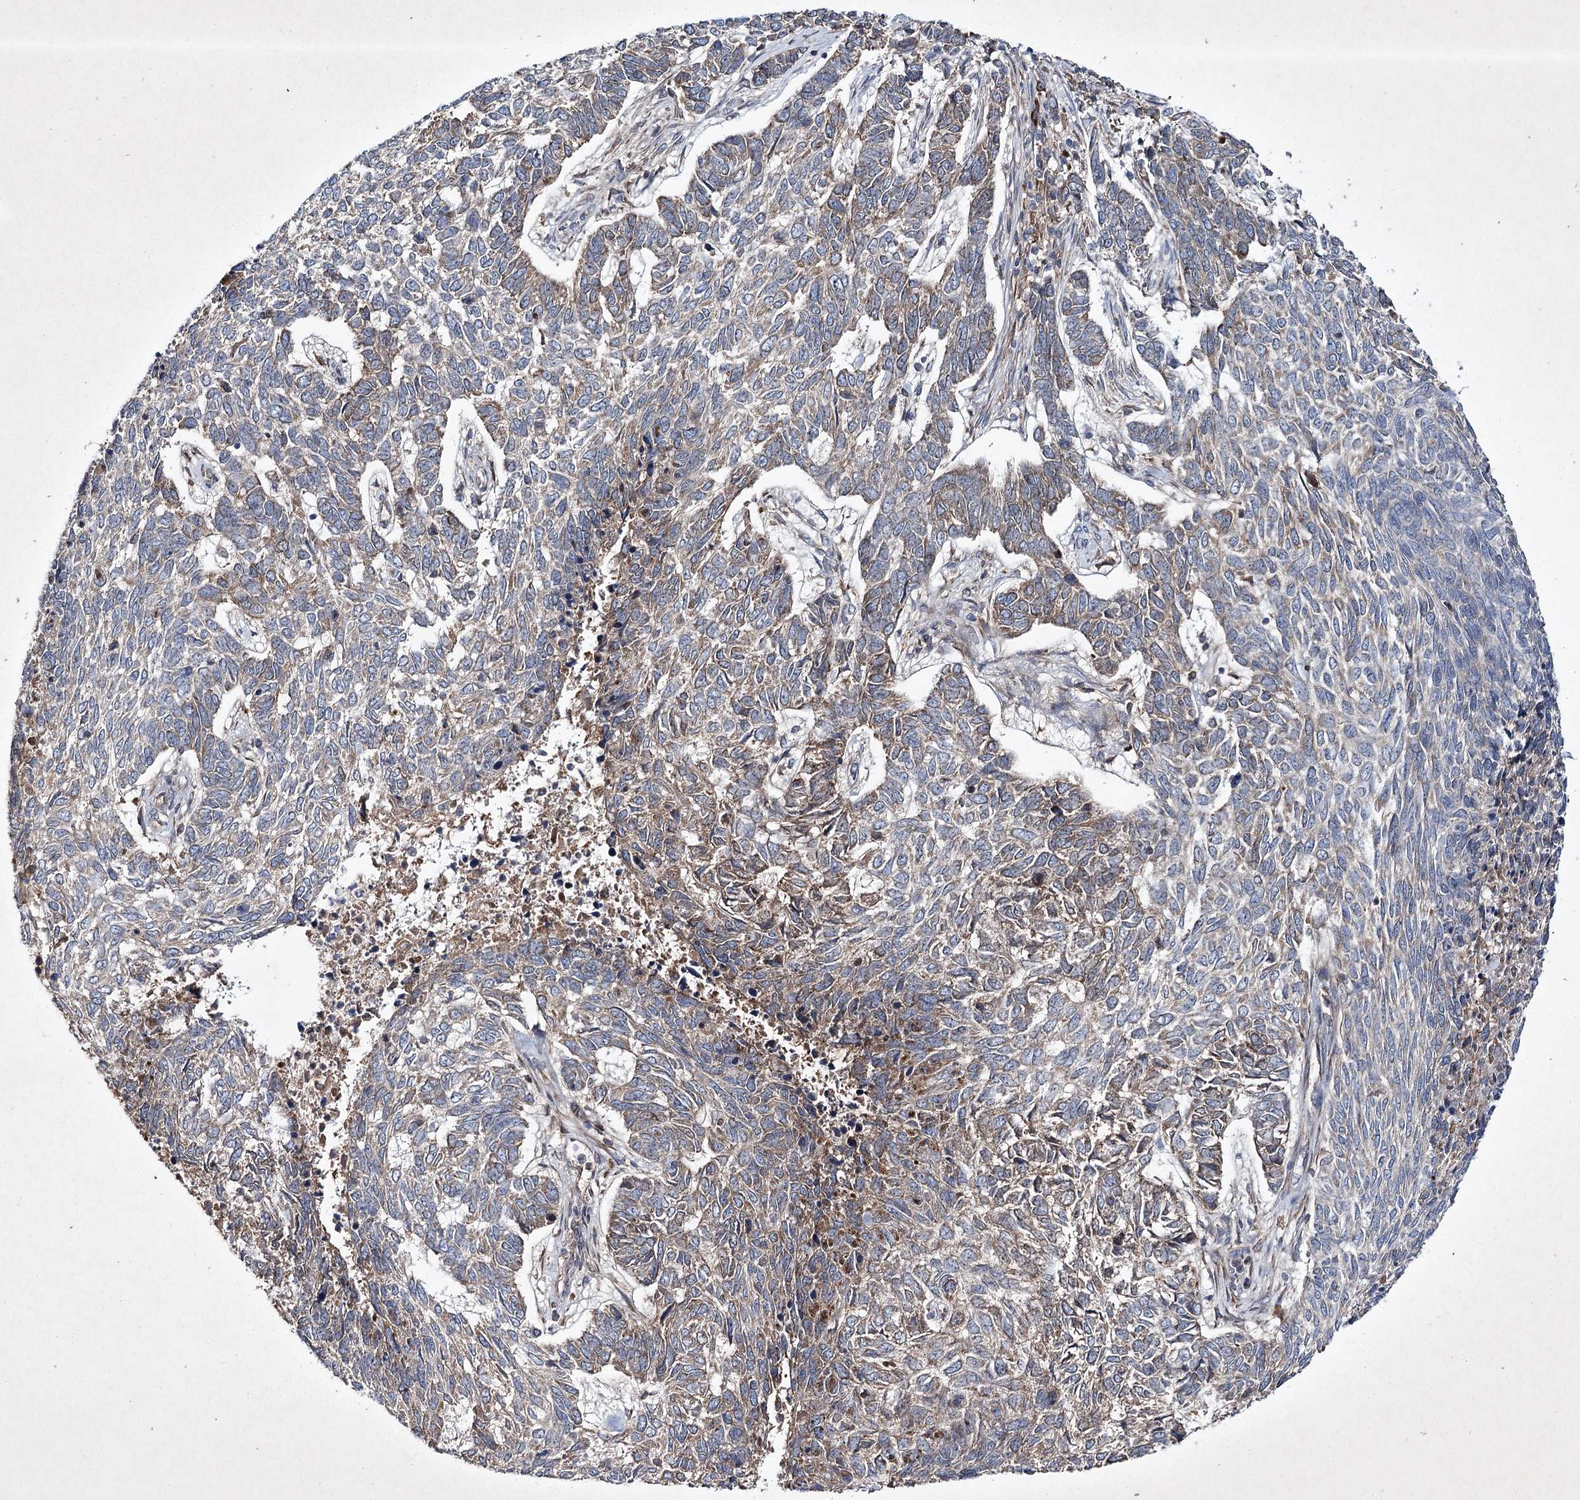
{"staining": {"intensity": "weak", "quantity": "25%-75%", "location": "cytoplasmic/membranous"}, "tissue": "skin cancer", "cell_type": "Tumor cells", "image_type": "cancer", "snomed": [{"axis": "morphology", "description": "Basal cell carcinoma"}, {"axis": "topography", "description": "Skin"}], "caption": "Immunohistochemical staining of human skin basal cell carcinoma reveals low levels of weak cytoplasmic/membranous expression in approximately 25%-75% of tumor cells. Ihc stains the protein in brown and the nuclei are stained blue.", "gene": "ALG9", "patient": {"sex": "female", "age": 65}}